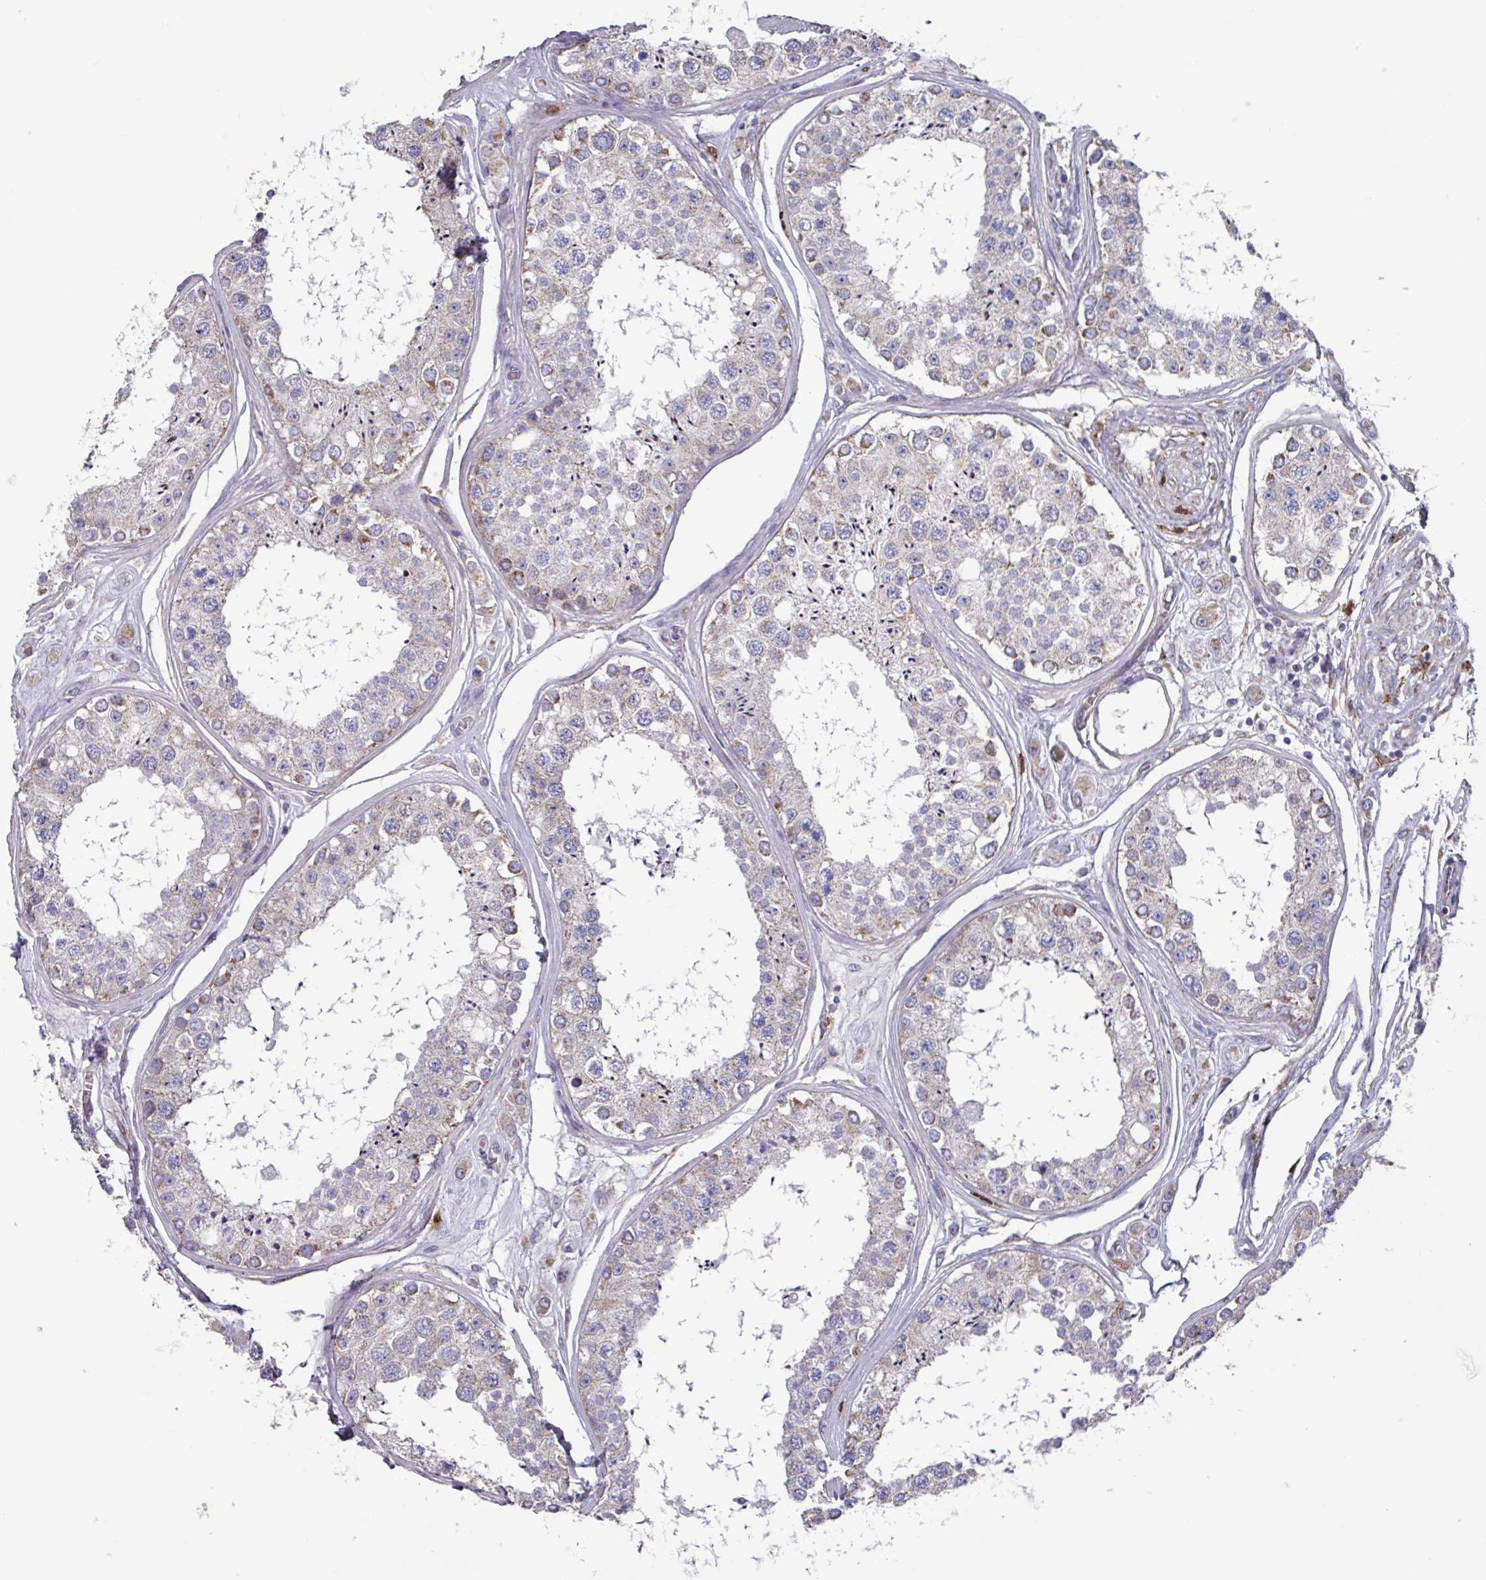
{"staining": {"intensity": "moderate", "quantity": "25%-75%", "location": "cytoplasmic/membranous"}, "tissue": "testis", "cell_type": "Cells in seminiferous ducts", "image_type": "normal", "snomed": [{"axis": "morphology", "description": "Normal tissue, NOS"}, {"axis": "topography", "description": "Testis"}], "caption": "The micrograph demonstrates immunohistochemical staining of benign testis. There is moderate cytoplasmic/membranous positivity is appreciated in approximately 25%-75% of cells in seminiferous ducts.", "gene": "UQCC2", "patient": {"sex": "male", "age": 25}}